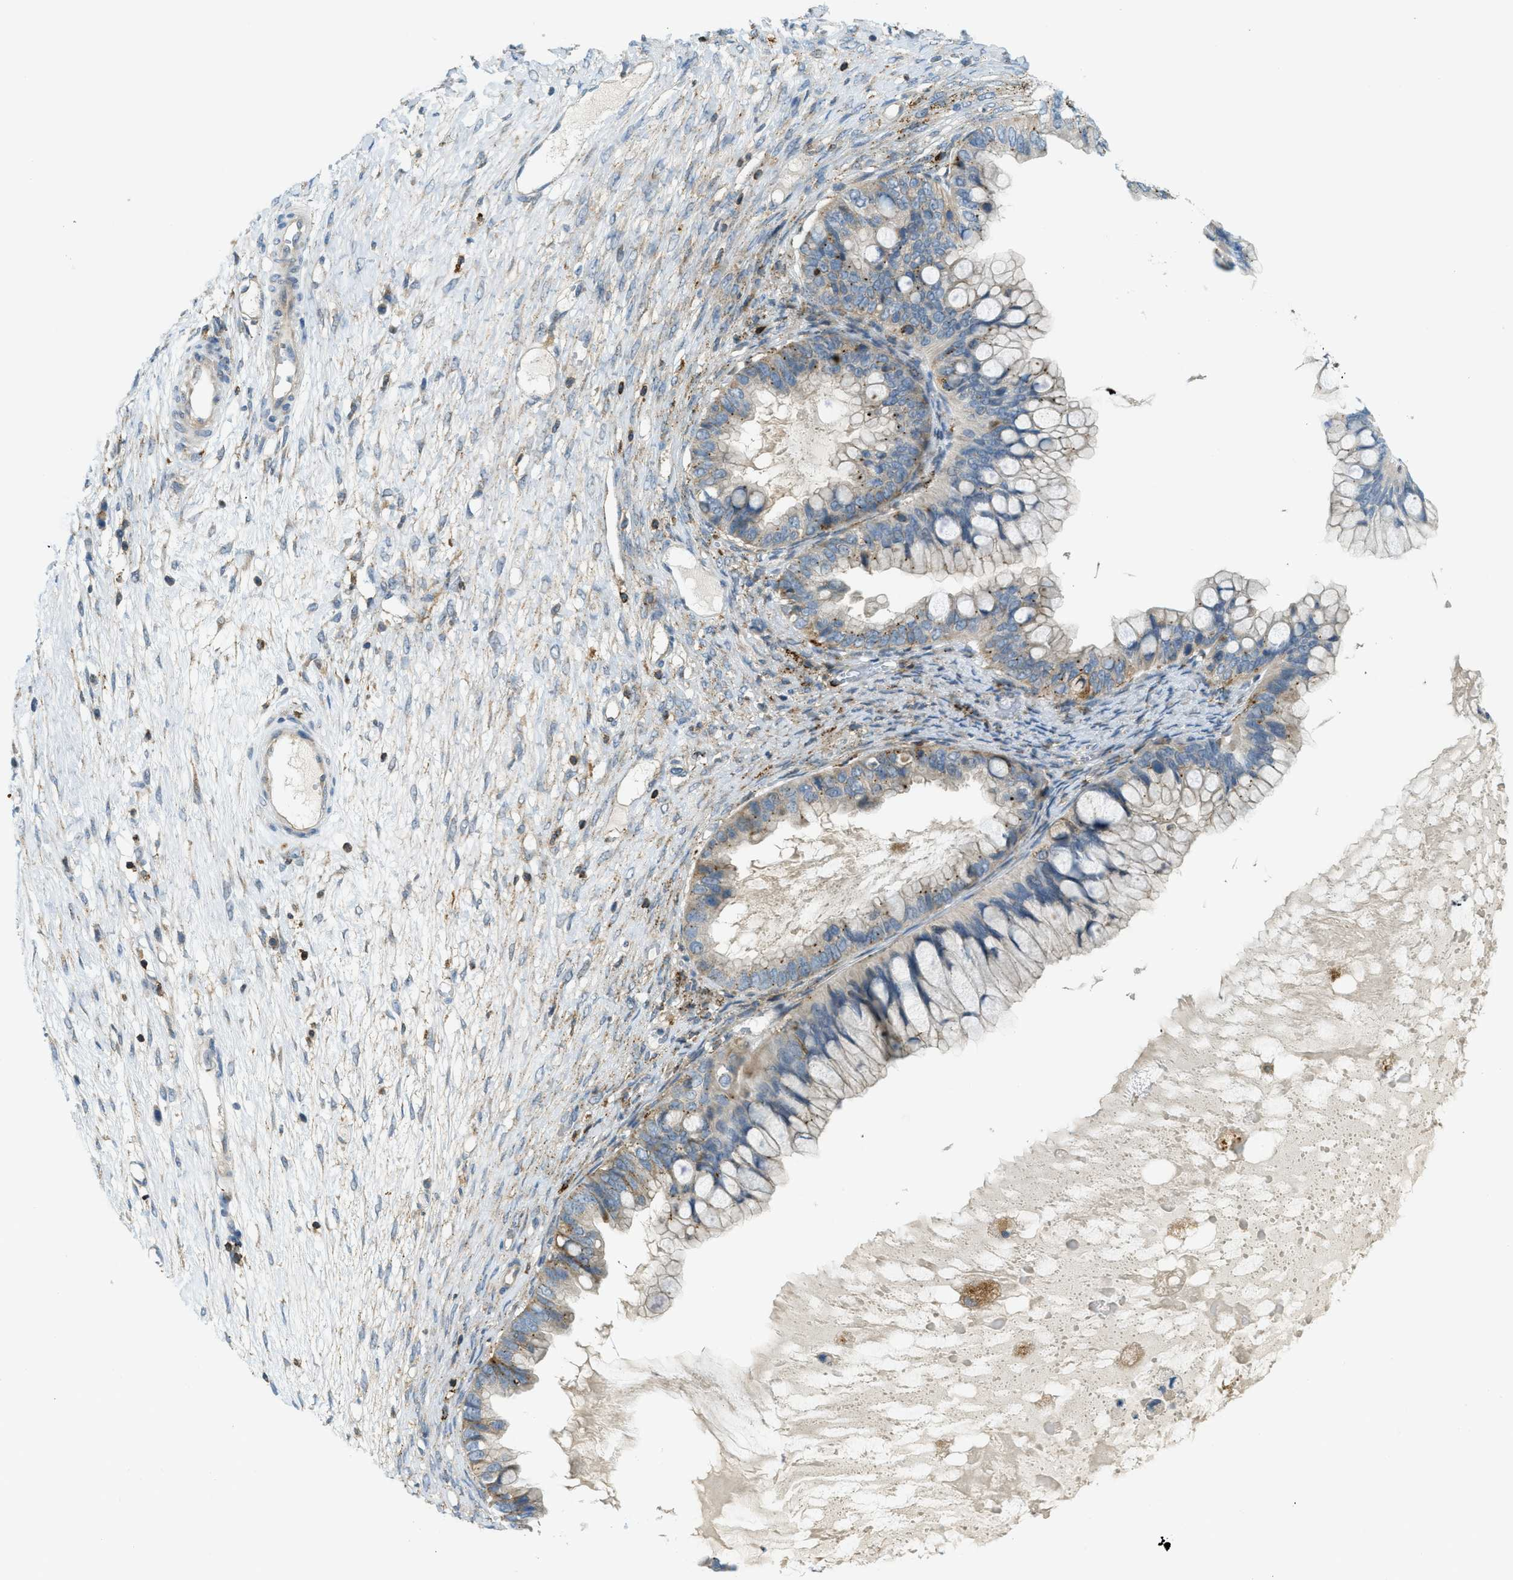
{"staining": {"intensity": "moderate", "quantity": "<25%", "location": "cytoplasmic/membranous"}, "tissue": "ovarian cancer", "cell_type": "Tumor cells", "image_type": "cancer", "snomed": [{"axis": "morphology", "description": "Cystadenocarcinoma, mucinous, NOS"}, {"axis": "topography", "description": "Ovary"}], "caption": "A micrograph of ovarian mucinous cystadenocarcinoma stained for a protein exhibits moderate cytoplasmic/membranous brown staining in tumor cells.", "gene": "PLBD2", "patient": {"sex": "female", "age": 80}}